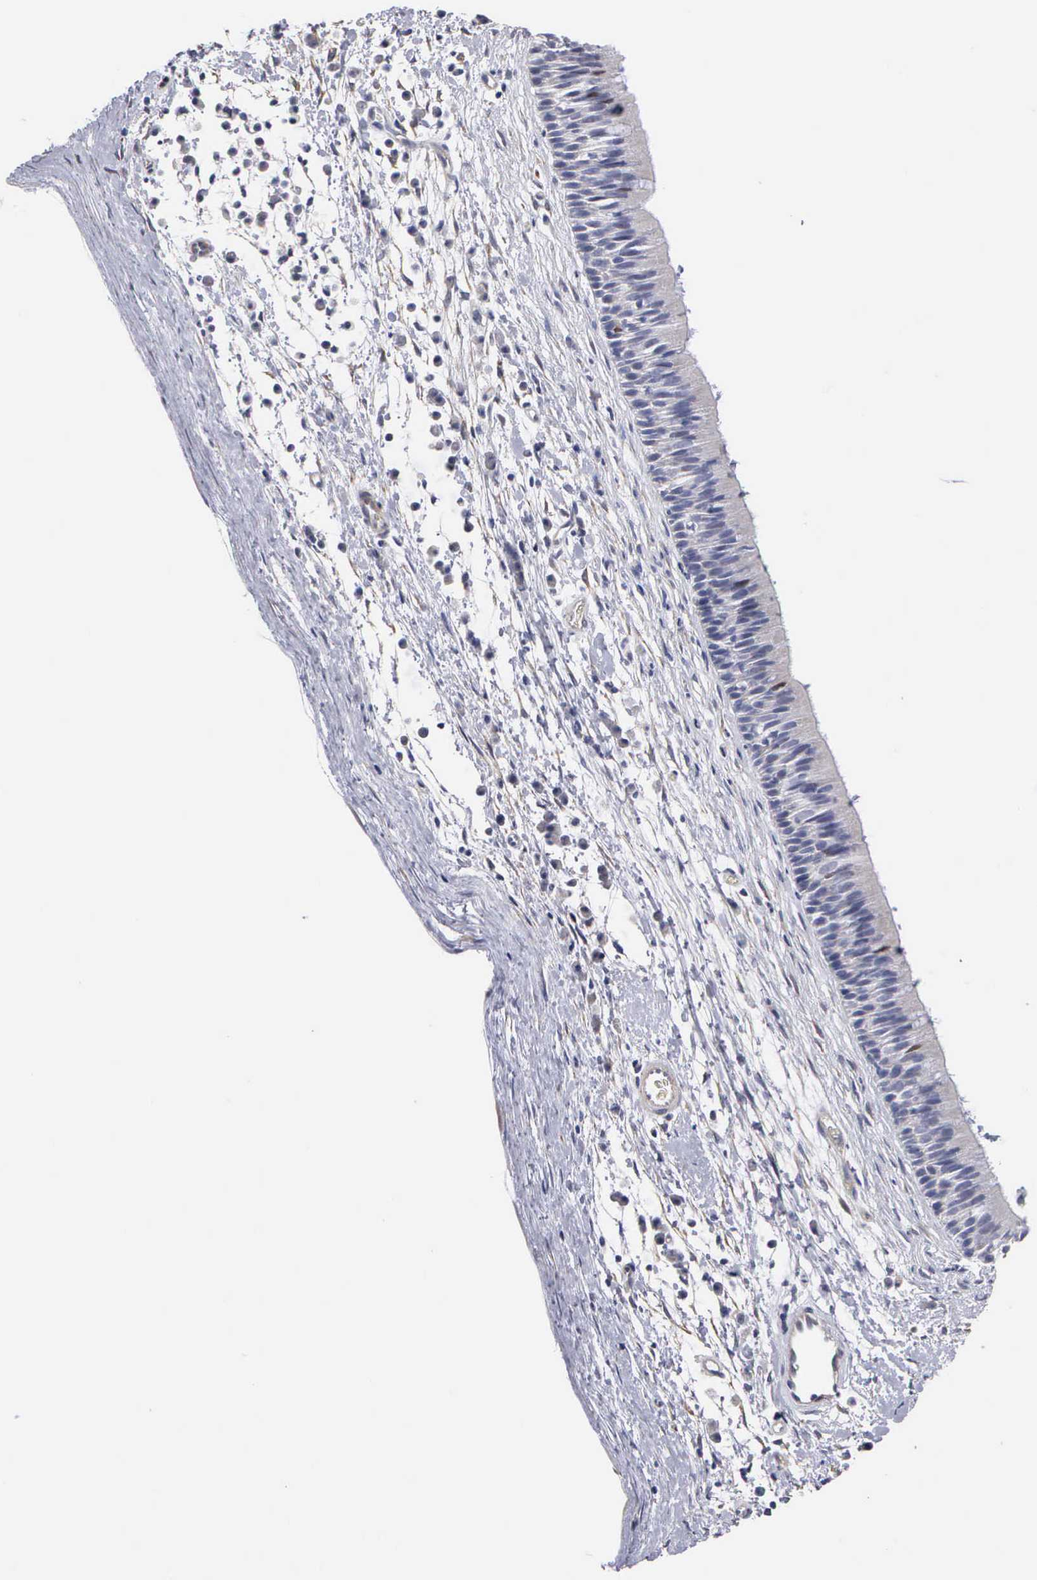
{"staining": {"intensity": "moderate", "quantity": "<25%", "location": "nuclear"}, "tissue": "nasopharynx", "cell_type": "Respiratory epithelial cells", "image_type": "normal", "snomed": [{"axis": "morphology", "description": "Normal tissue, NOS"}, {"axis": "topography", "description": "Nasopharynx"}], "caption": "Immunohistochemistry micrograph of normal nasopharynx: human nasopharynx stained using IHC exhibits low levels of moderate protein expression localized specifically in the nuclear of respiratory epithelial cells, appearing as a nuclear brown color.", "gene": "ELFN2", "patient": {"sex": "male", "age": 13}}